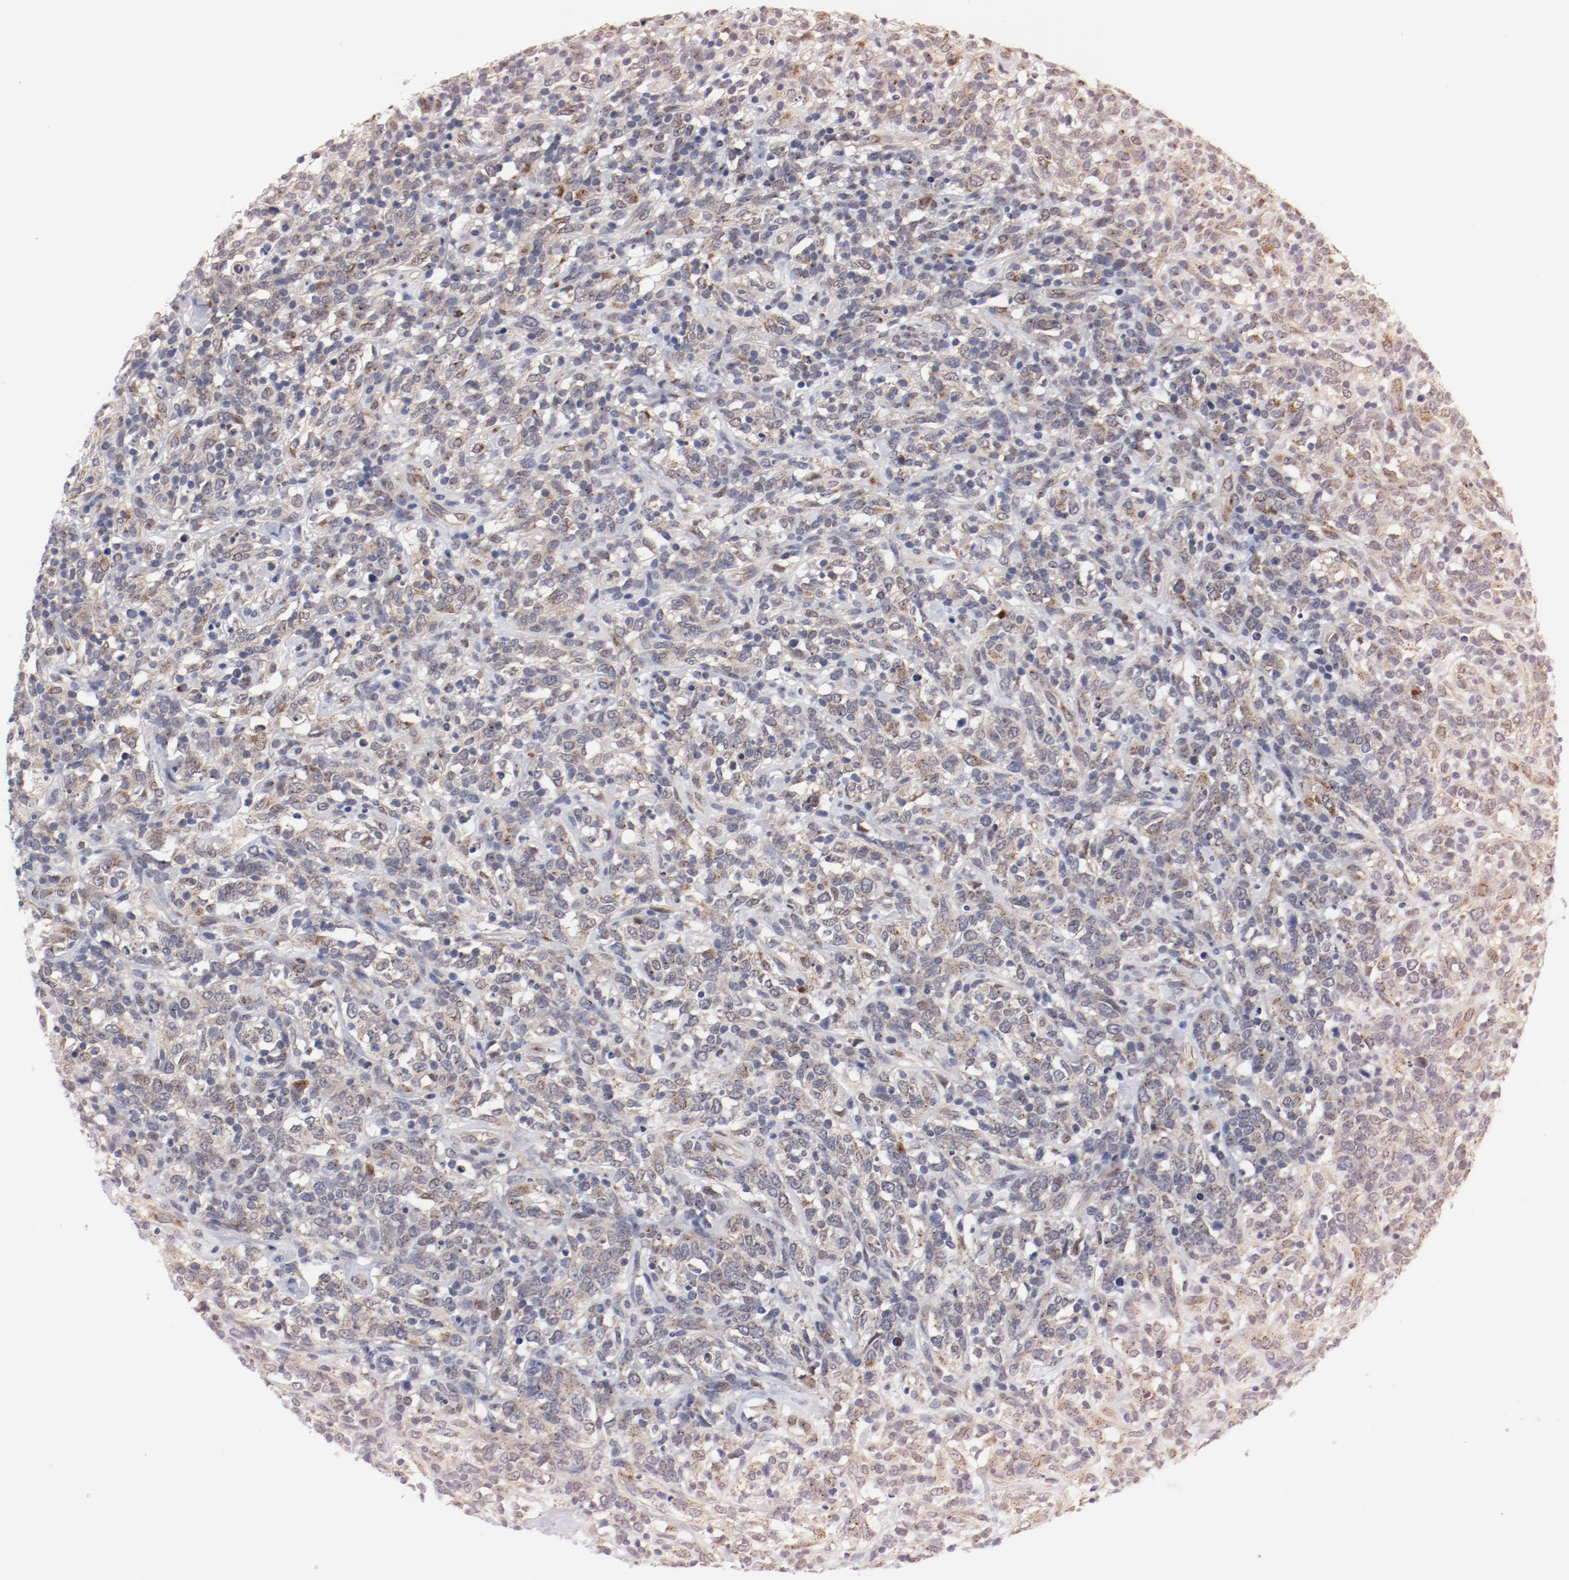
{"staining": {"intensity": "negative", "quantity": "none", "location": "none"}, "tissue": "lymphoma", "cell_type": "Tumor cells", "image_type": "cancer", "snomed": [{"axis": "morphology", "description": "Malignant lymphoma, non-Hodgkin's type, High grade"}, {"axis": "topography", "description": "Lymph node"}], "caption": "Photomicrograph shows no protein expression in tumor cells of lymphoma tissue.", "gene": "RPL12", "patient": {"sex": "female", "age": 73}}